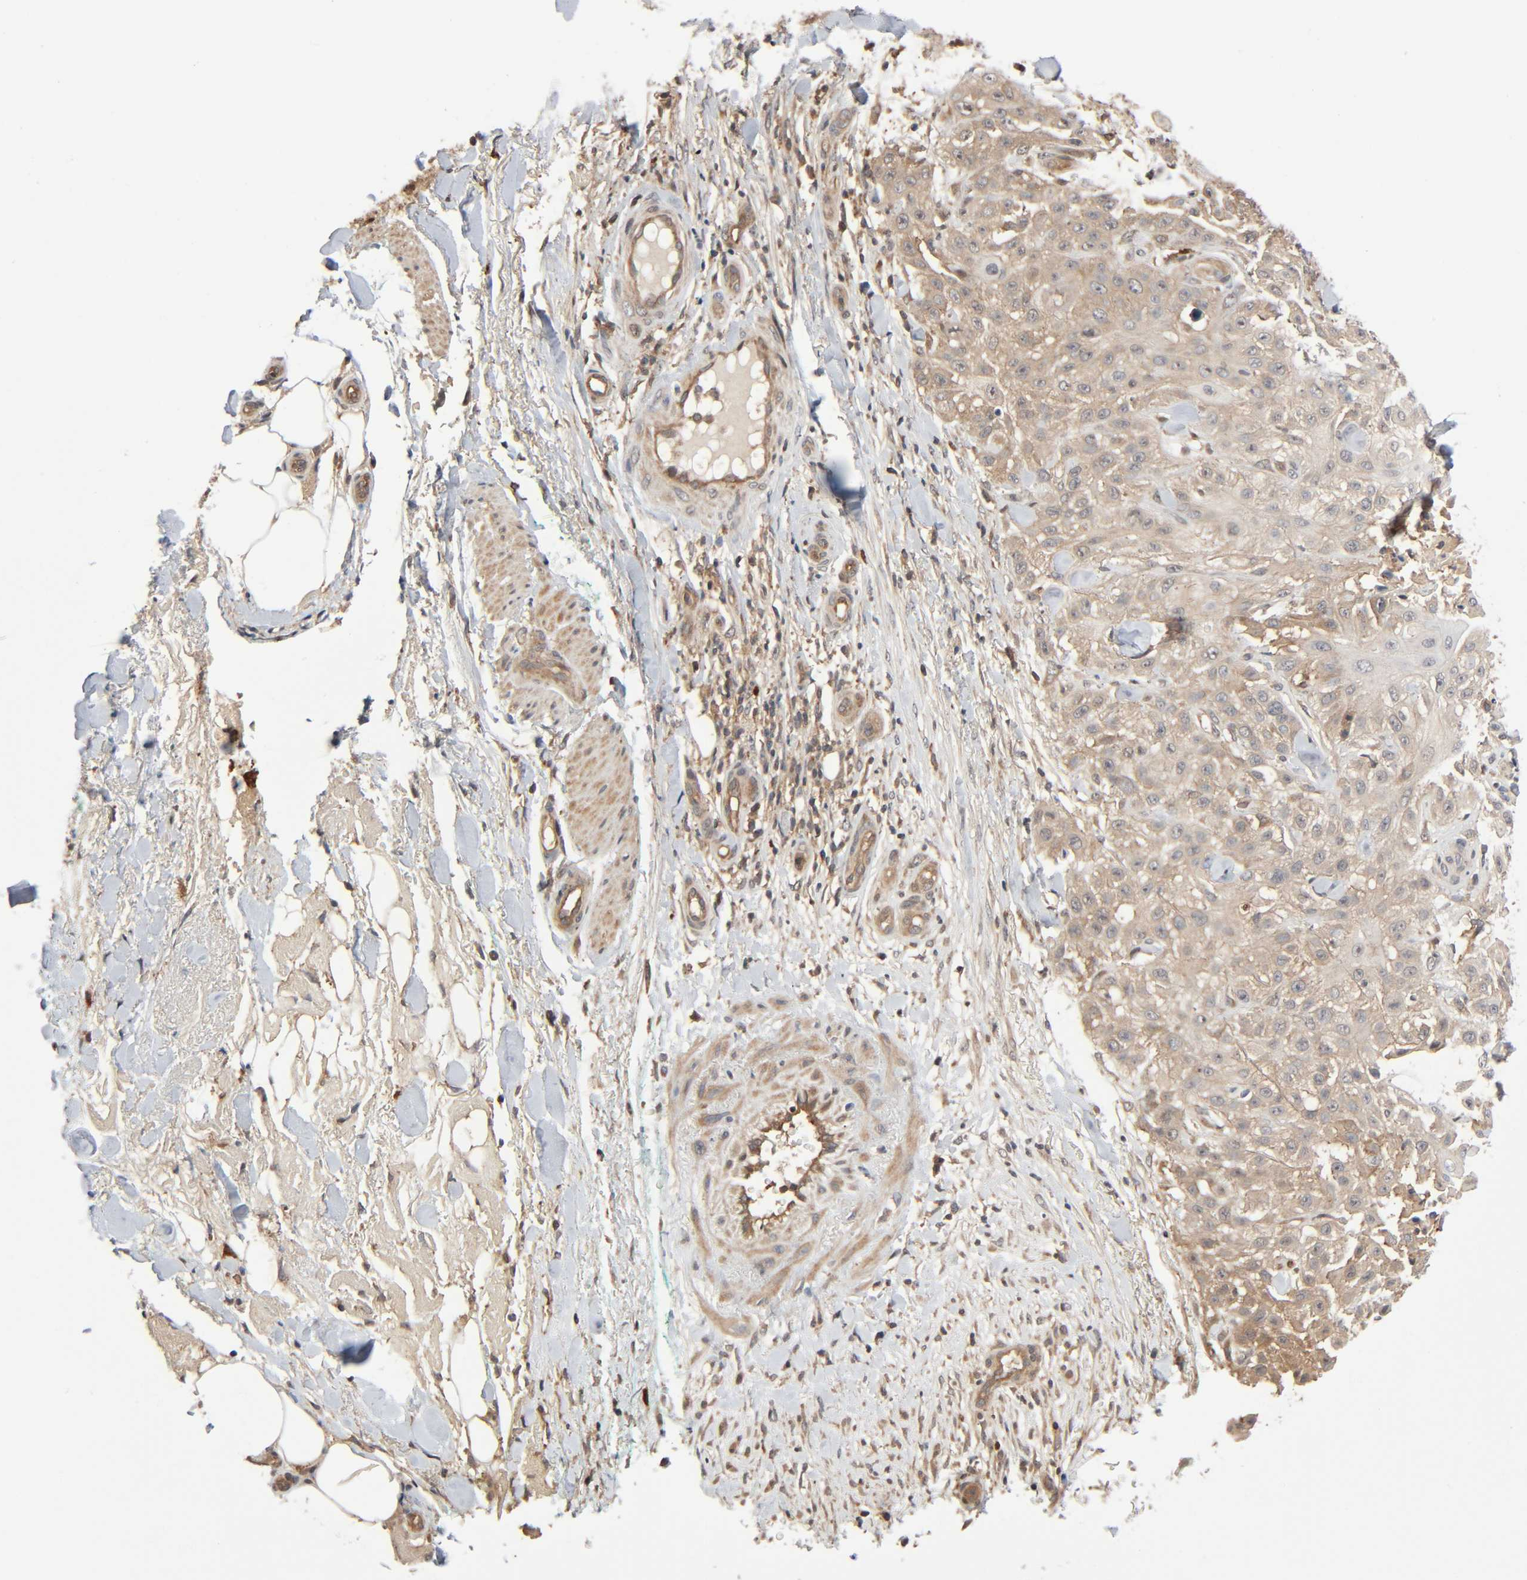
{"staining": {"intensity": "weak", "quantity": ">75%", "location": "cytoplasmic/membranous"}, "tissue": "skin cancer", "cell_type": "Tumor cells", "image_type": "cancer", "snomed": [{"axis": "morphology", "description": "Squamous cell carcinoma, NOS"}, {"axis": "topography", "description": "Skin"}], "caption": "An IHC histopathology image of tumor tissue is shown. Protein staining in brown highlights weak cytoplasmic/membranous positivity in squamous cell carcinoma (skin) within tumor cells. (DAB (3,3'-diaminobenzidine) IHC, brown staining for protein, blue staining for nuclei).", "gene": "PPP2R1B", "patient": {"sex": "female", "age": 42}}